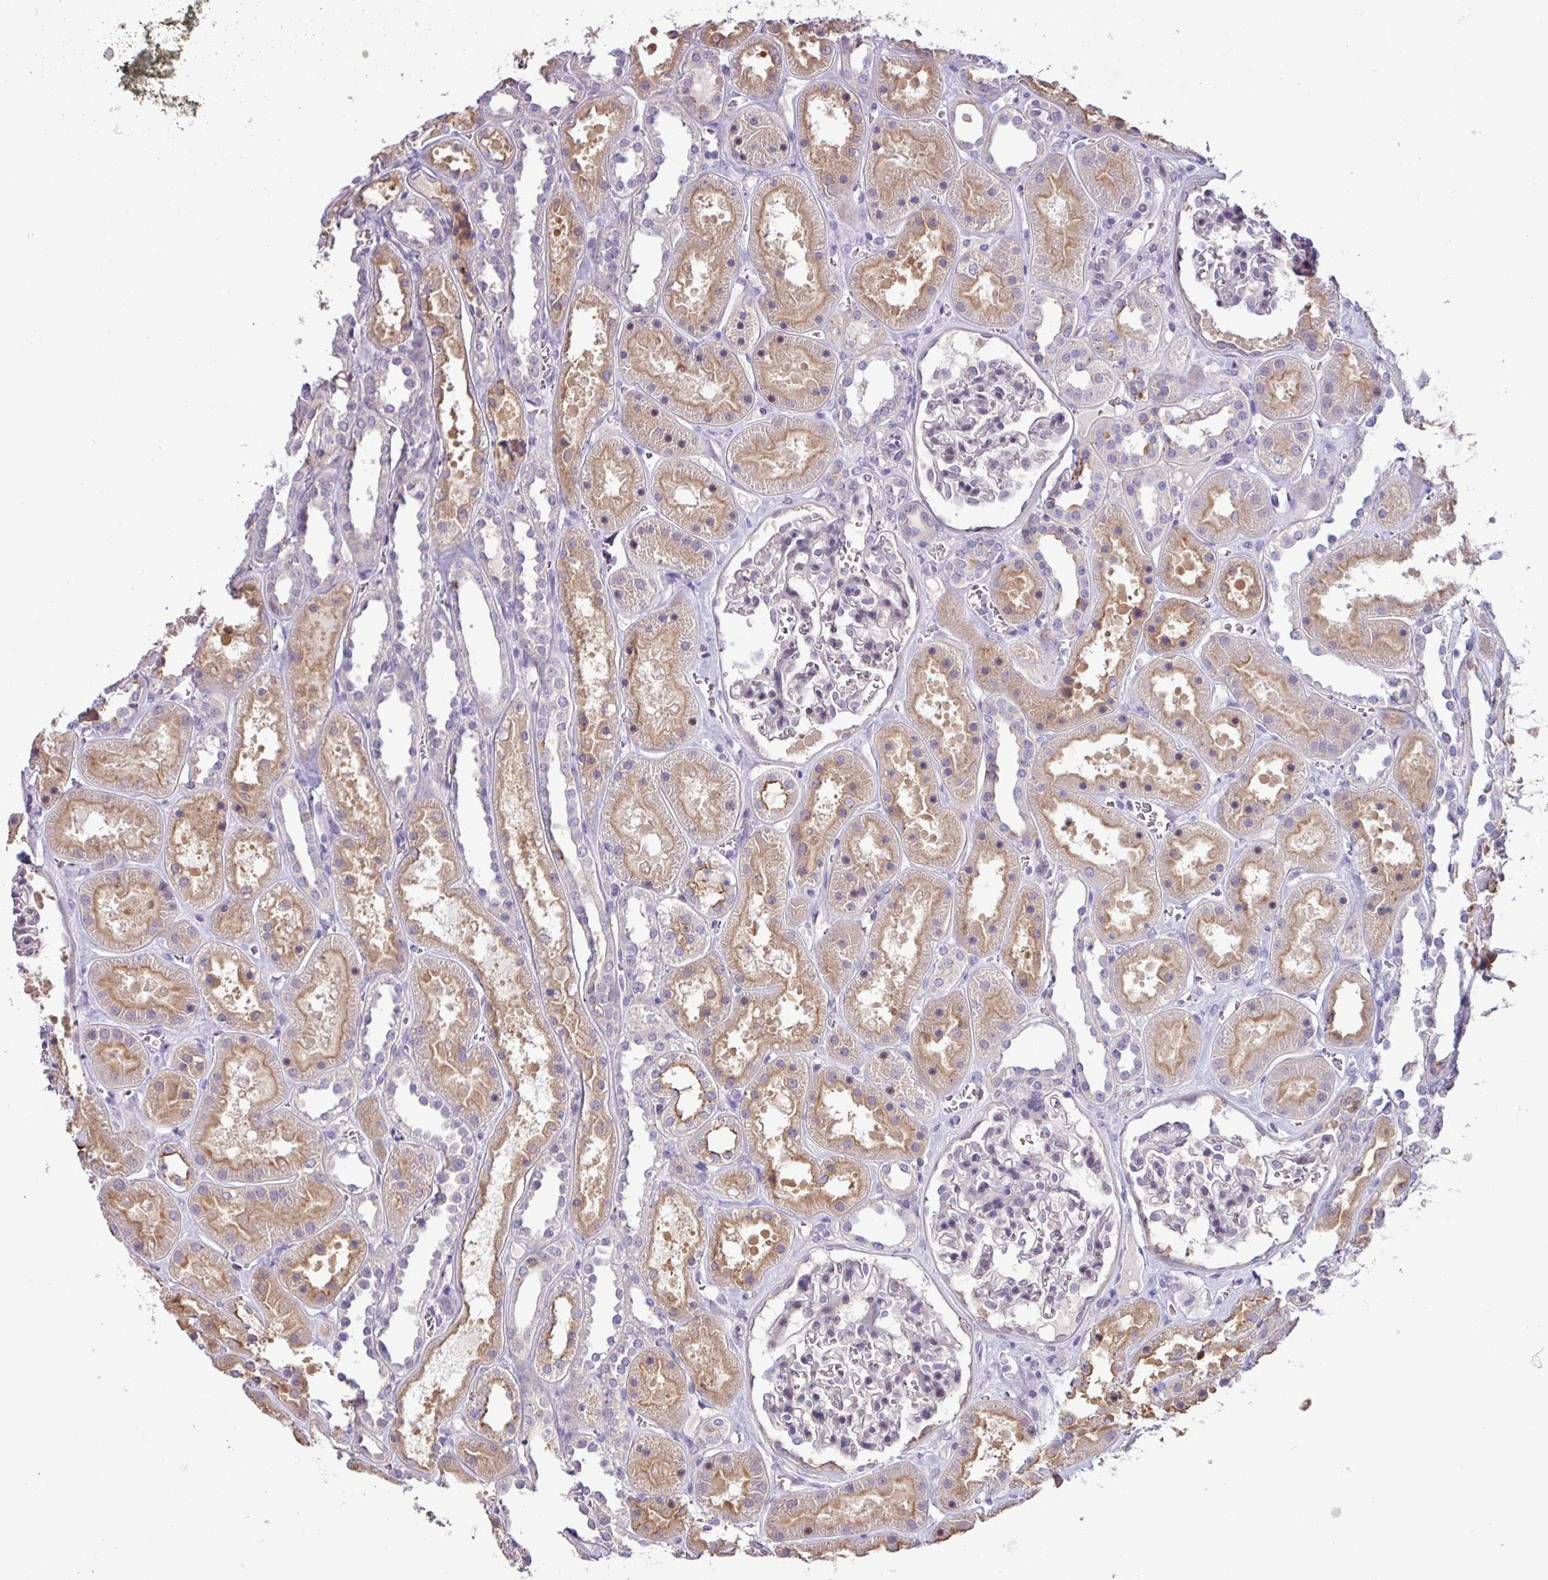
{"staining": {"intensity": "negative", "quantity": "none", "location": "none"}, "tissue": "kidney", "cell_type": "Cells in glomeruli", "image_type": "normal", "snomed": [{"axis": "morphology", "description": "Normal tissue, NOS"}, {"axis": "topography", "description": "Kidney"}], "caption": "High power microscopy histopathology image of an IHC photomicrograph of unremarkable kidney, revealing no significant positivity in cells in glomeruli.", "gene": "PNLDC1", "patient": {"sex": "female", "age": 41}}